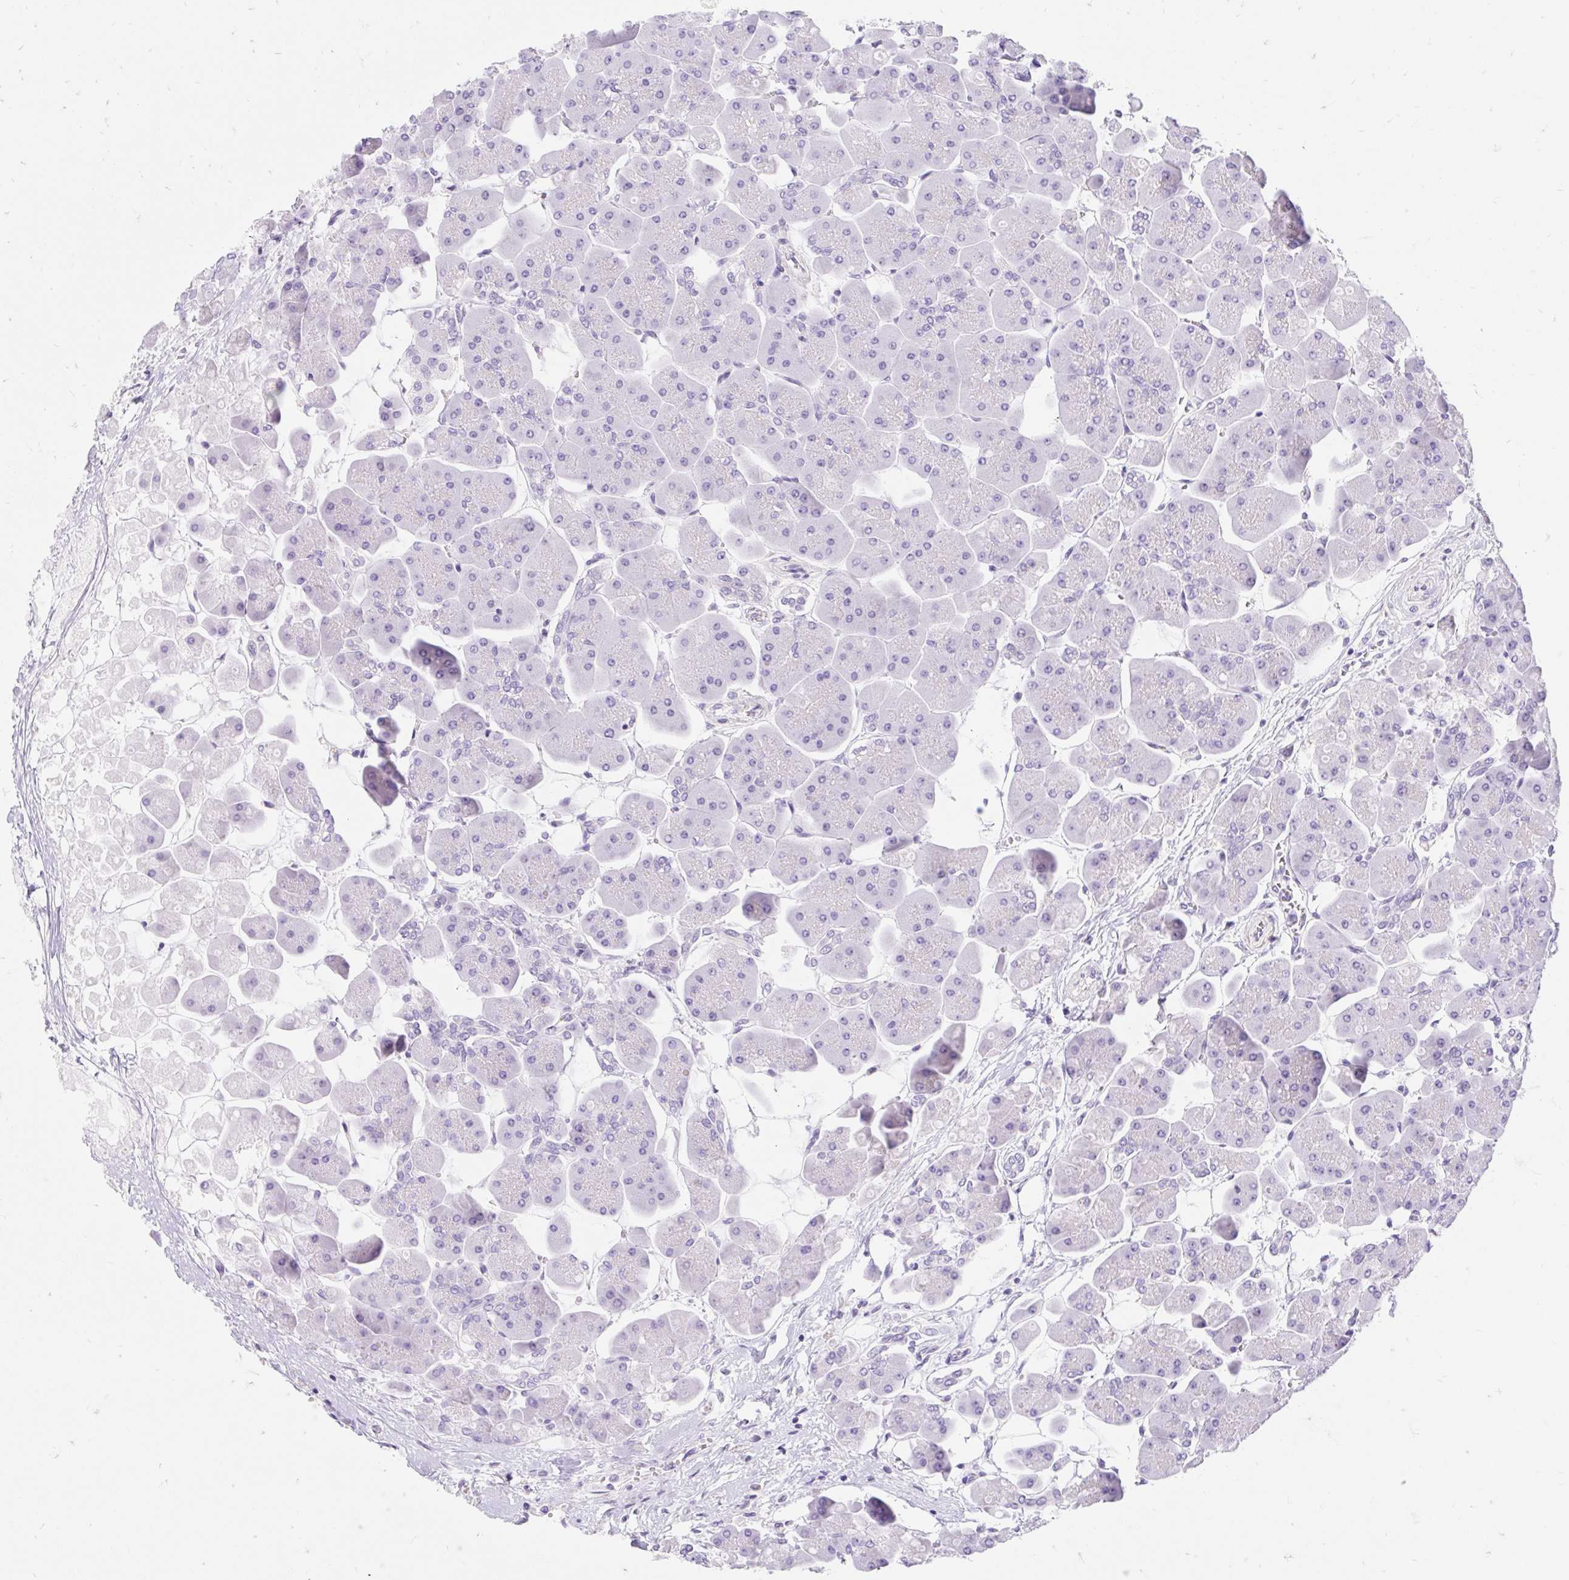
{"staining": {"intensity": "negative", "quantity": "none", "location": "none"}, "tissue": "pancreas", "cell_type": "Exocrine glandular cells", "image_type": "normal", "snomed": [{"axis": "morphology", "description": "Normal tissue, NOS"}, {"axis": "topography", "description": "Pancreas"}], "caption": "Histopathology image shows no protein staining in exocrine glandular cells of unremarkable pancreas. The staining is performed using DAB brown chromogen with nuclei counter-stained in using hematoxylin.", "gene": "SLC28A1", "patient": {"sex": "male", "age": 66}}